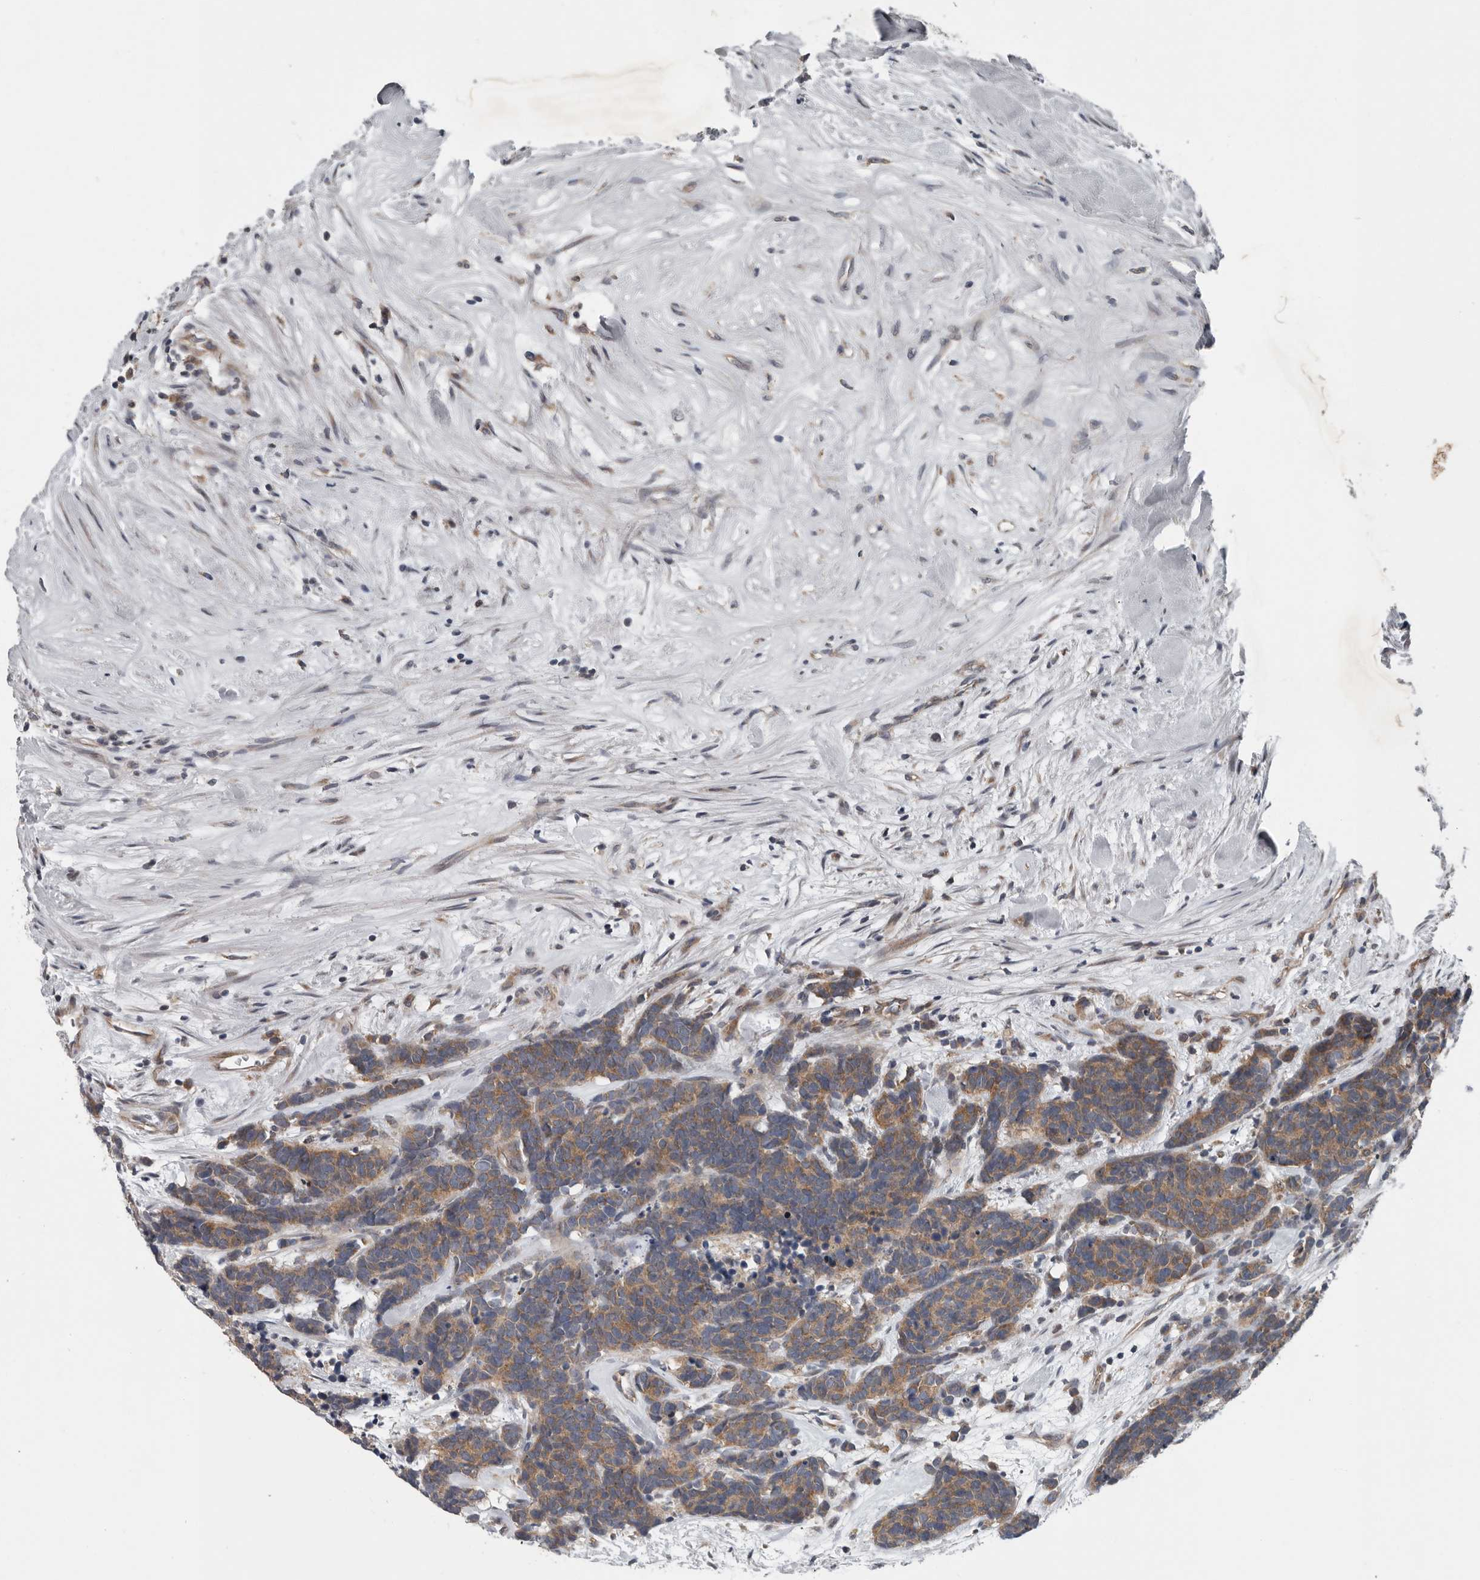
{"staining": {"intensity": "moderate", "quantity": ">75%", "location": "cytoplasmic/membranous"}, "tissue": "carcinoid", "cell_type": "Tumor cells", "image_type": "cancer", "snomed": [{"axis": "morphology", "description": "Carcinoma, NOS"}, {"axis": "morphology", "description": "Carcinoid, malignant, NOS"}, {"axis": "topography", "description": "Urinary bladder"}], "caption": "This photomicrograph displays immunohistochemistry (IHC) staining of carcinoid, with medium moderate cytoplasmic/membranous staining in about >75% of tumor cells.", "gene": "TMEM199", "patient": {"sex": "male", "age": 57}}